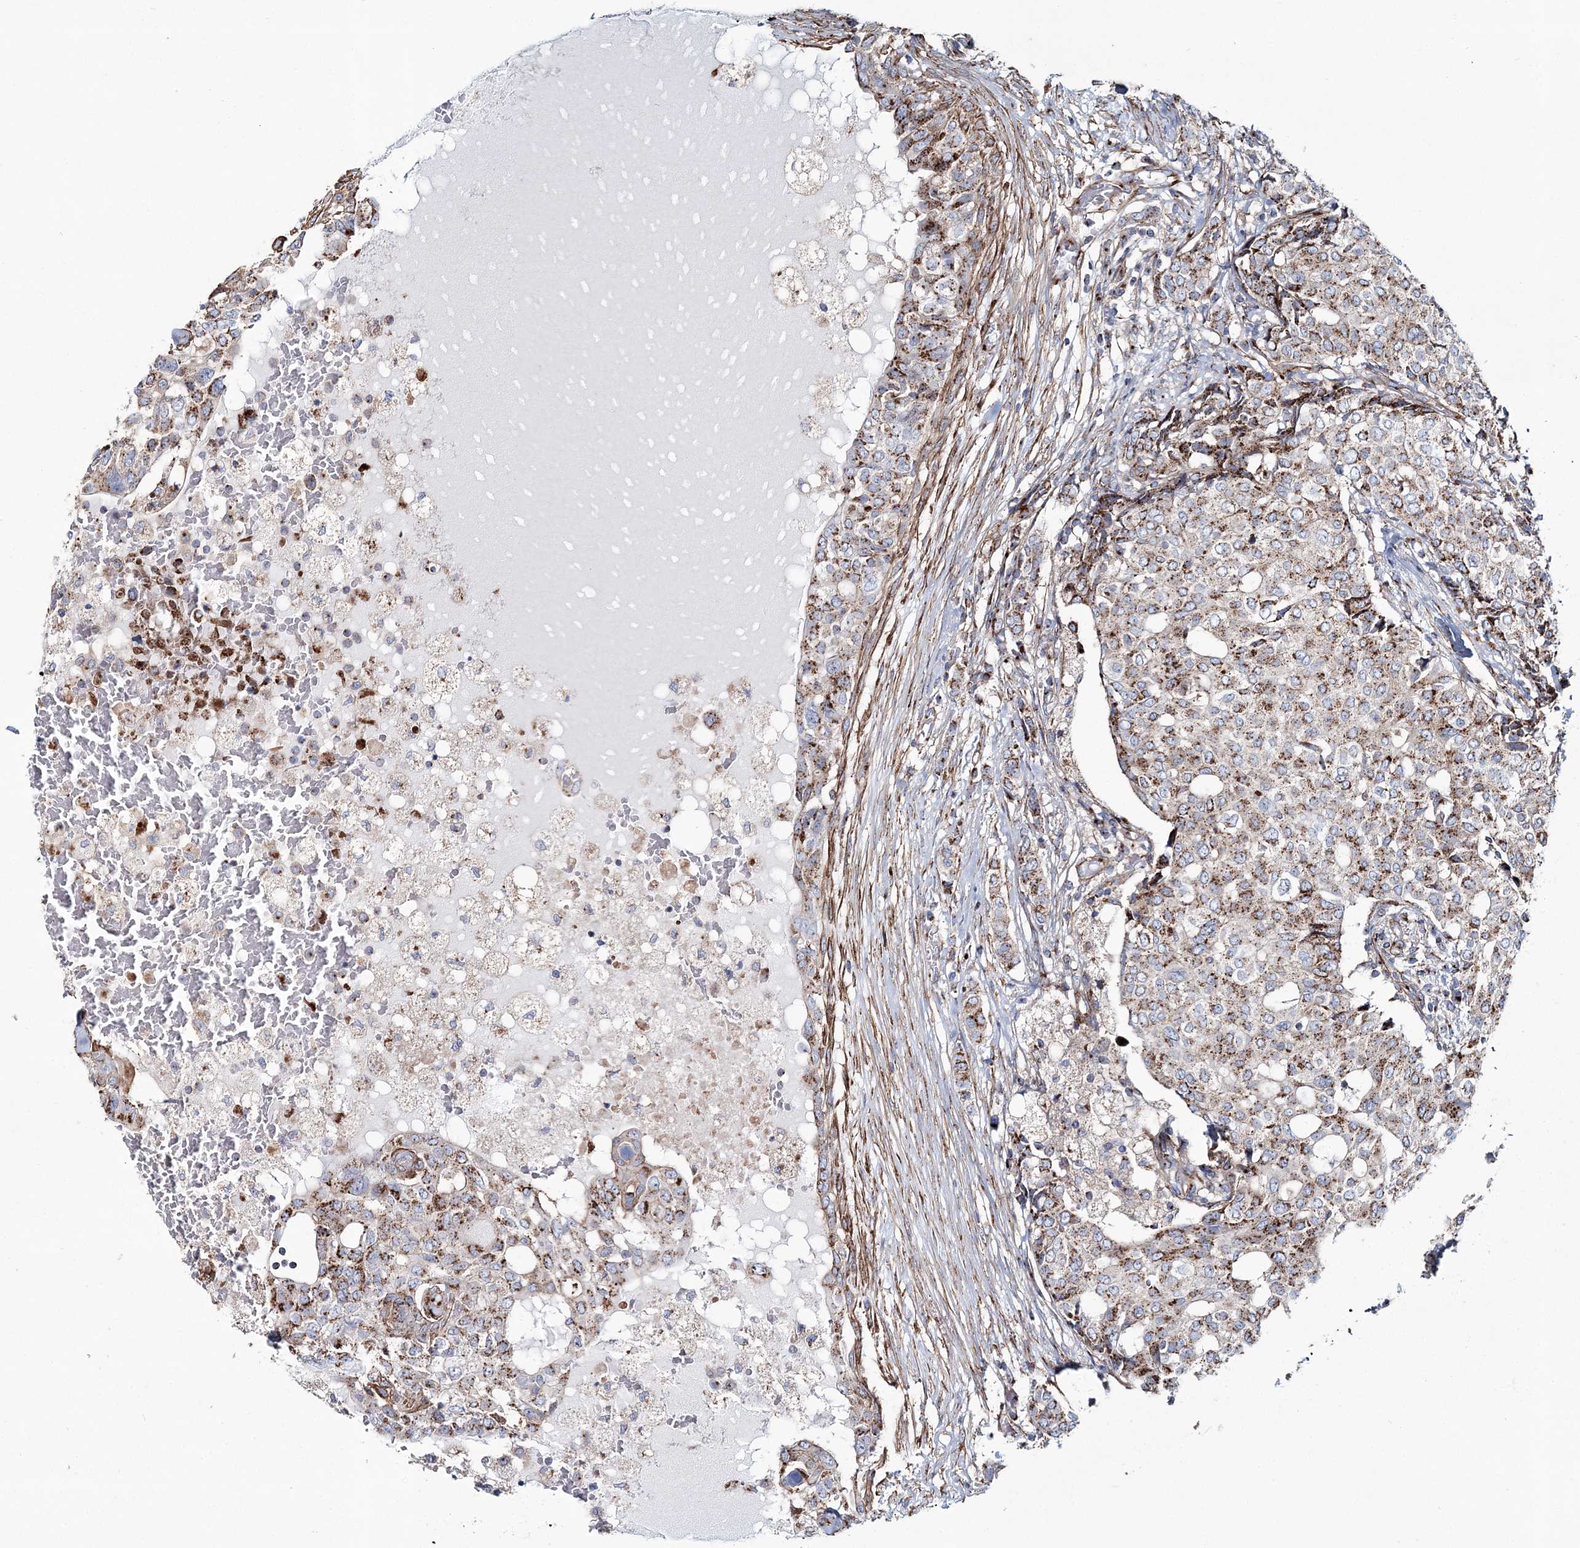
{"staining": {"intensity": "moderate", "quantity": ">75%", "location": "cytoplasmic/membranous"}, "tissue": "breast cancer", "cell_type": "Tumor cells", "image_type": "cancer", "snomed": [{"axis": "morphology", "description": "Lobular carcinoma"}, {"axis": "topography", "description": "Breast"}], "caption": "Brown immunohistochemical staining in breast cancer displays moderate cytoplasmic/membranous expression in about >75% of tumor cells. (IHC, brightfield microscopy, high magnification).", "gene": "MAN1A2", "patient": {"sex": "female", "age": 51}}